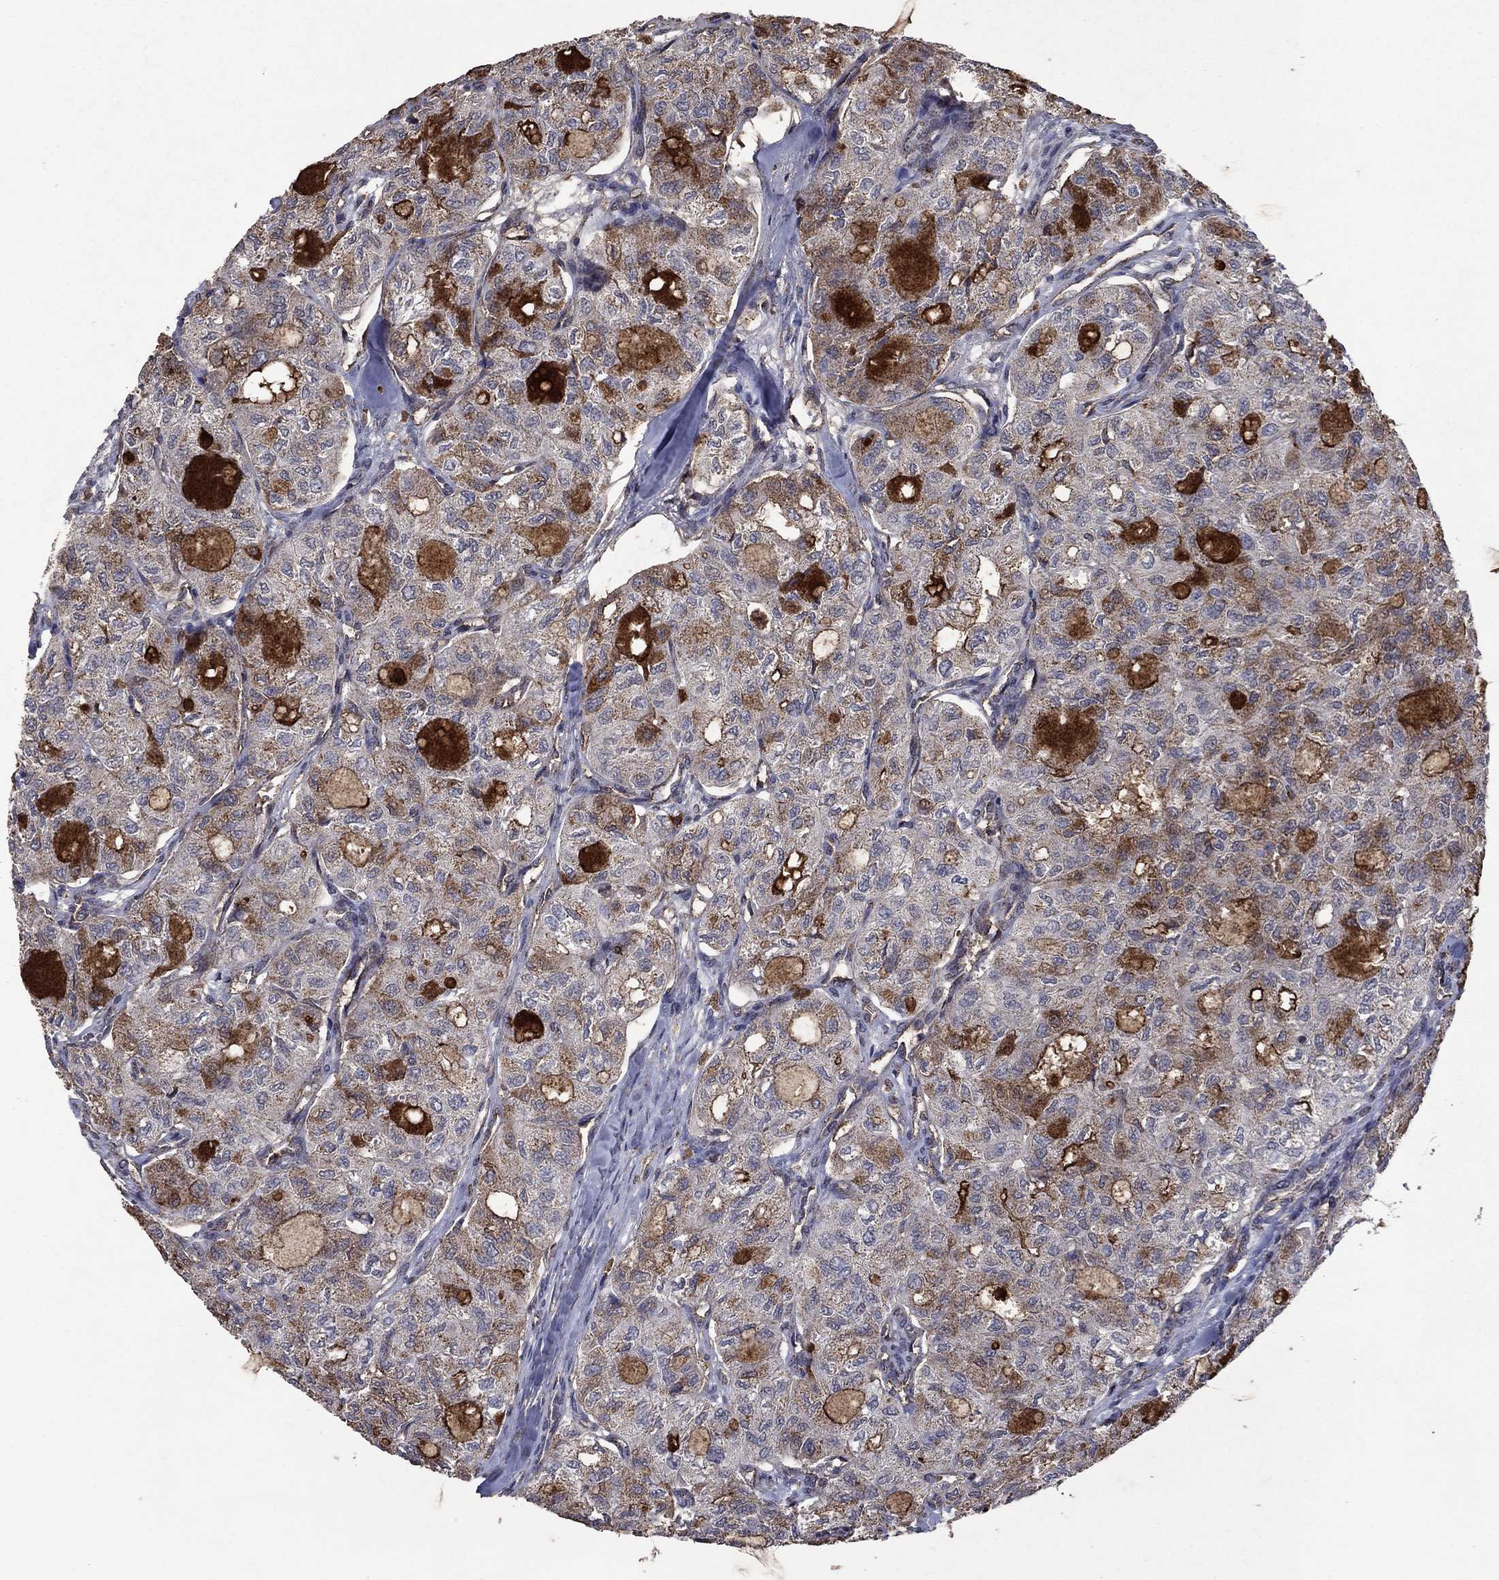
{"staining": {"intensity": "strong", "quantity": "<25%", "location": "cytoplasmic/membranous"}, "tissue": "thyroid cancer", "cell_type": "Tumor cells", "image_type": "cancer", "snomed": [{"axis": "morphology", "description": "Follicular adenoma carcinoma, NOS"}, {"axis": "topography", "description": "Thyroid gland"}], "caption": "Human thyroid follicular adenoma carcinoma stained for a protein (brown) demonstrates strong cytoplasmic/membranous positive positivity in about <25% of tumor cells.", "gene": "CD24", "patient": {"sex": "male", "age": 75}}